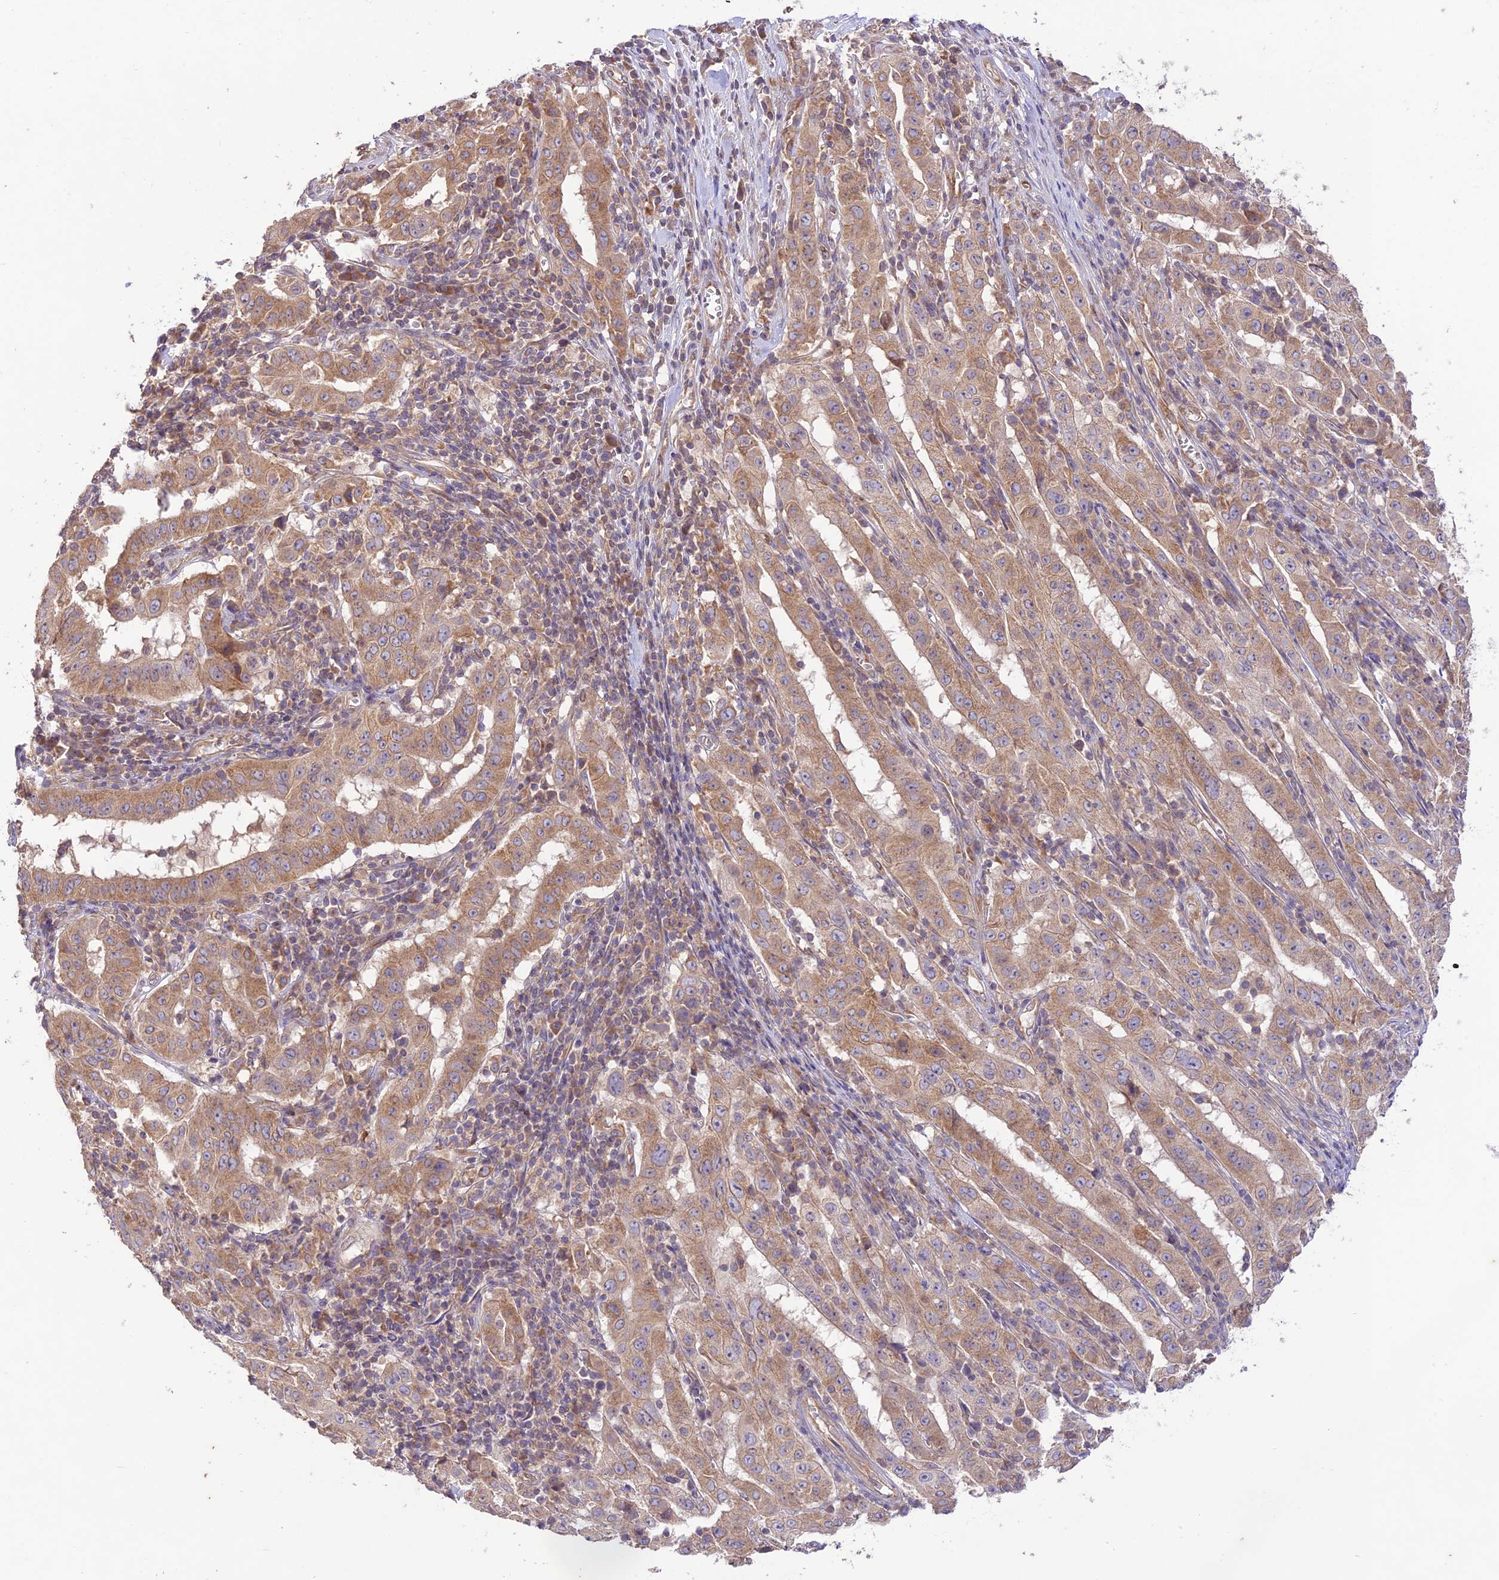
{"staining": {"intensity": "moderate", "quantity": ">75%", "location": "cytoplasmic/membranous"}, "tissue": "pancreatic cancer", "cell_type": "Tumor cells", "image_type": "cancer", "snomed": [{"axis": "morphology", "description": "Adenocarcinoma, NOS"}, {"axis": "topography", "description": "Pancreas"}], "caption": "The immunohistochemical stain labels moderate cytoplasmic/membranous expression in tumor cells of pancreatic adenocarcinoma tissue. (DAB = brown stain, brightfield microscopy at high magnification).", "gene": "TMEM259", "patient": {"sex": "male", "age": 63}}